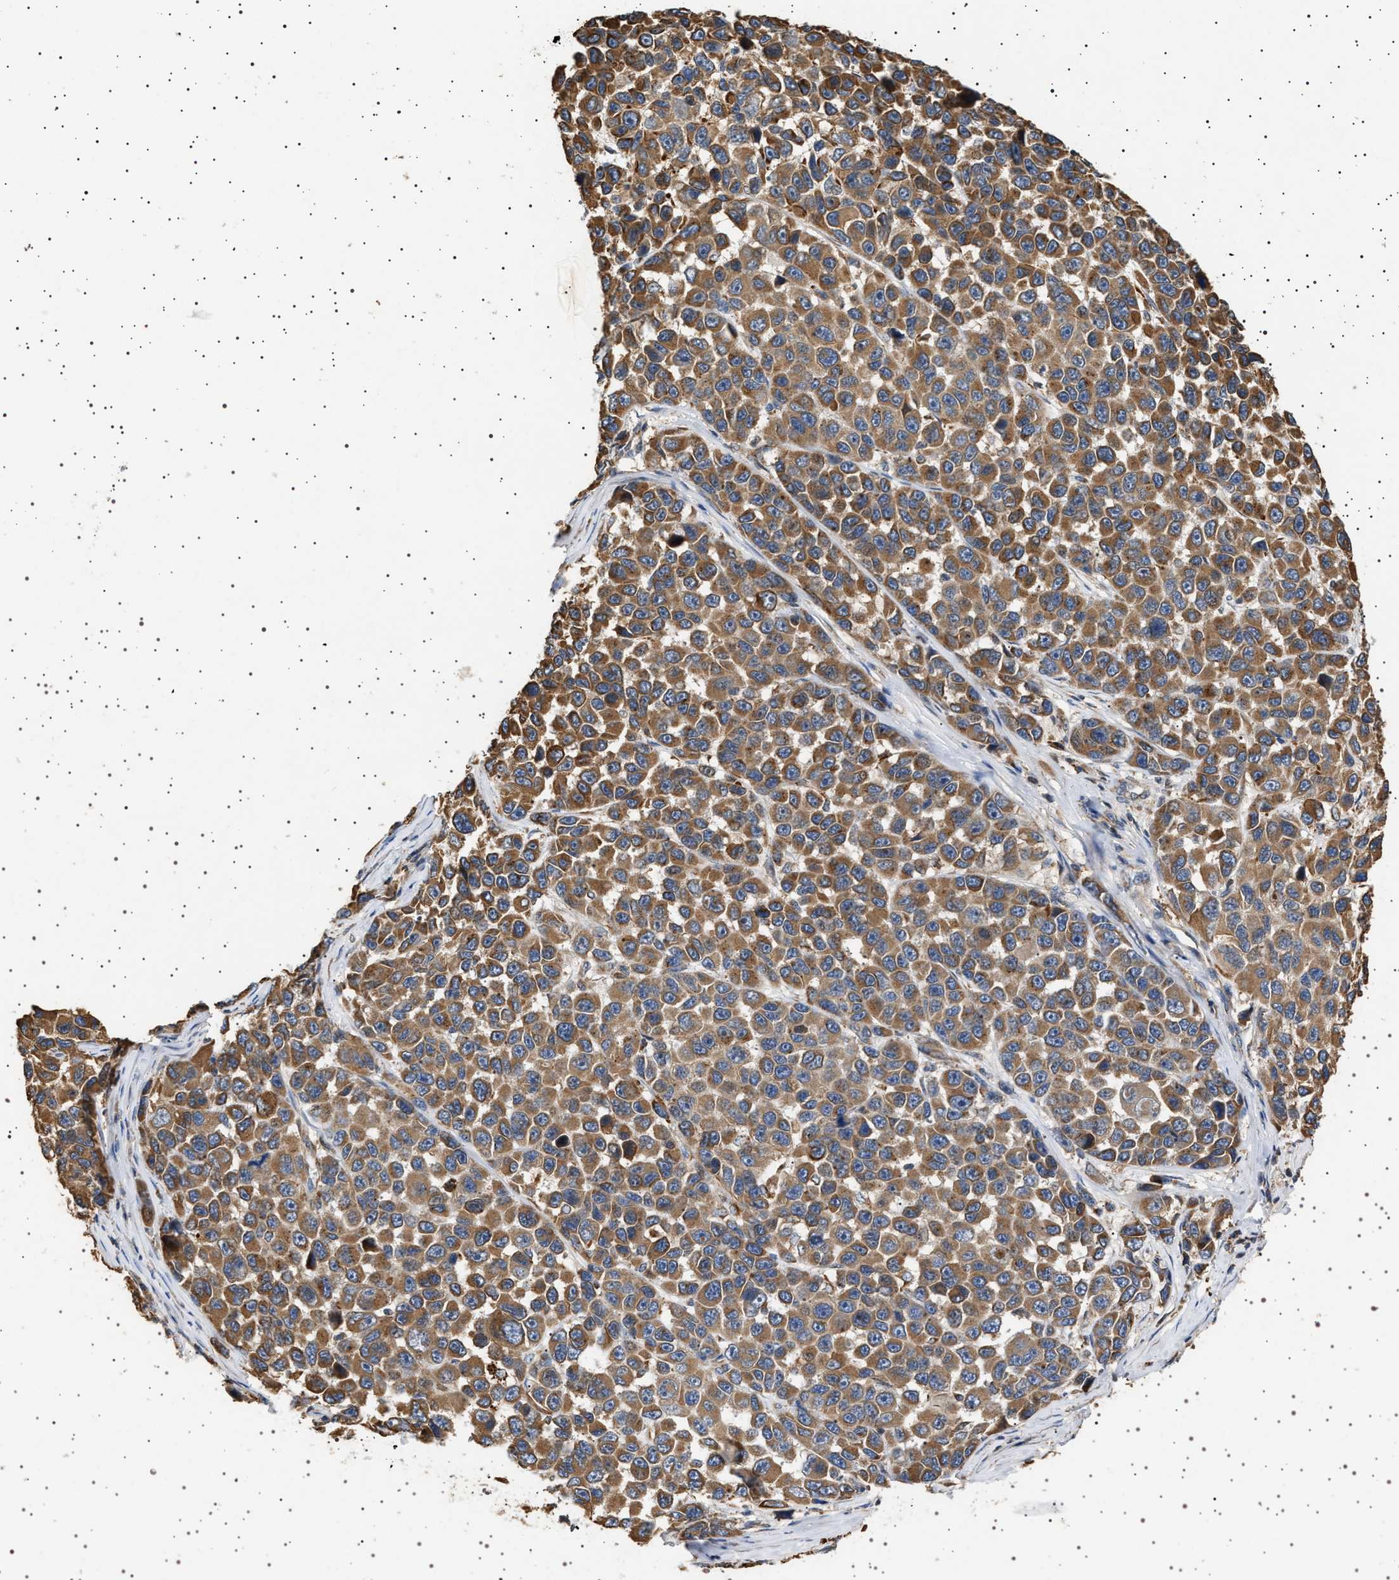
{"staining": {"intensity": "moderate", "quantity": ">75%", "location": "cytoplasmic/membranous"}, "tissue": "melanoma", "cell_type": "Tumor cells", "image_type": "cancer", "snomed": [{"axis": "morphology", "description": "Malignant melanoma, NOS"}, {"axis": "topography", "description": "Skin"}], "caption": "Protein staining demonstrates moderate cytoplasmic/membranous positivity in approximately >75% of tumor cells in melanoma.", "gene": "TRUB2", "patient": {"sex": "male", "age": 53}}